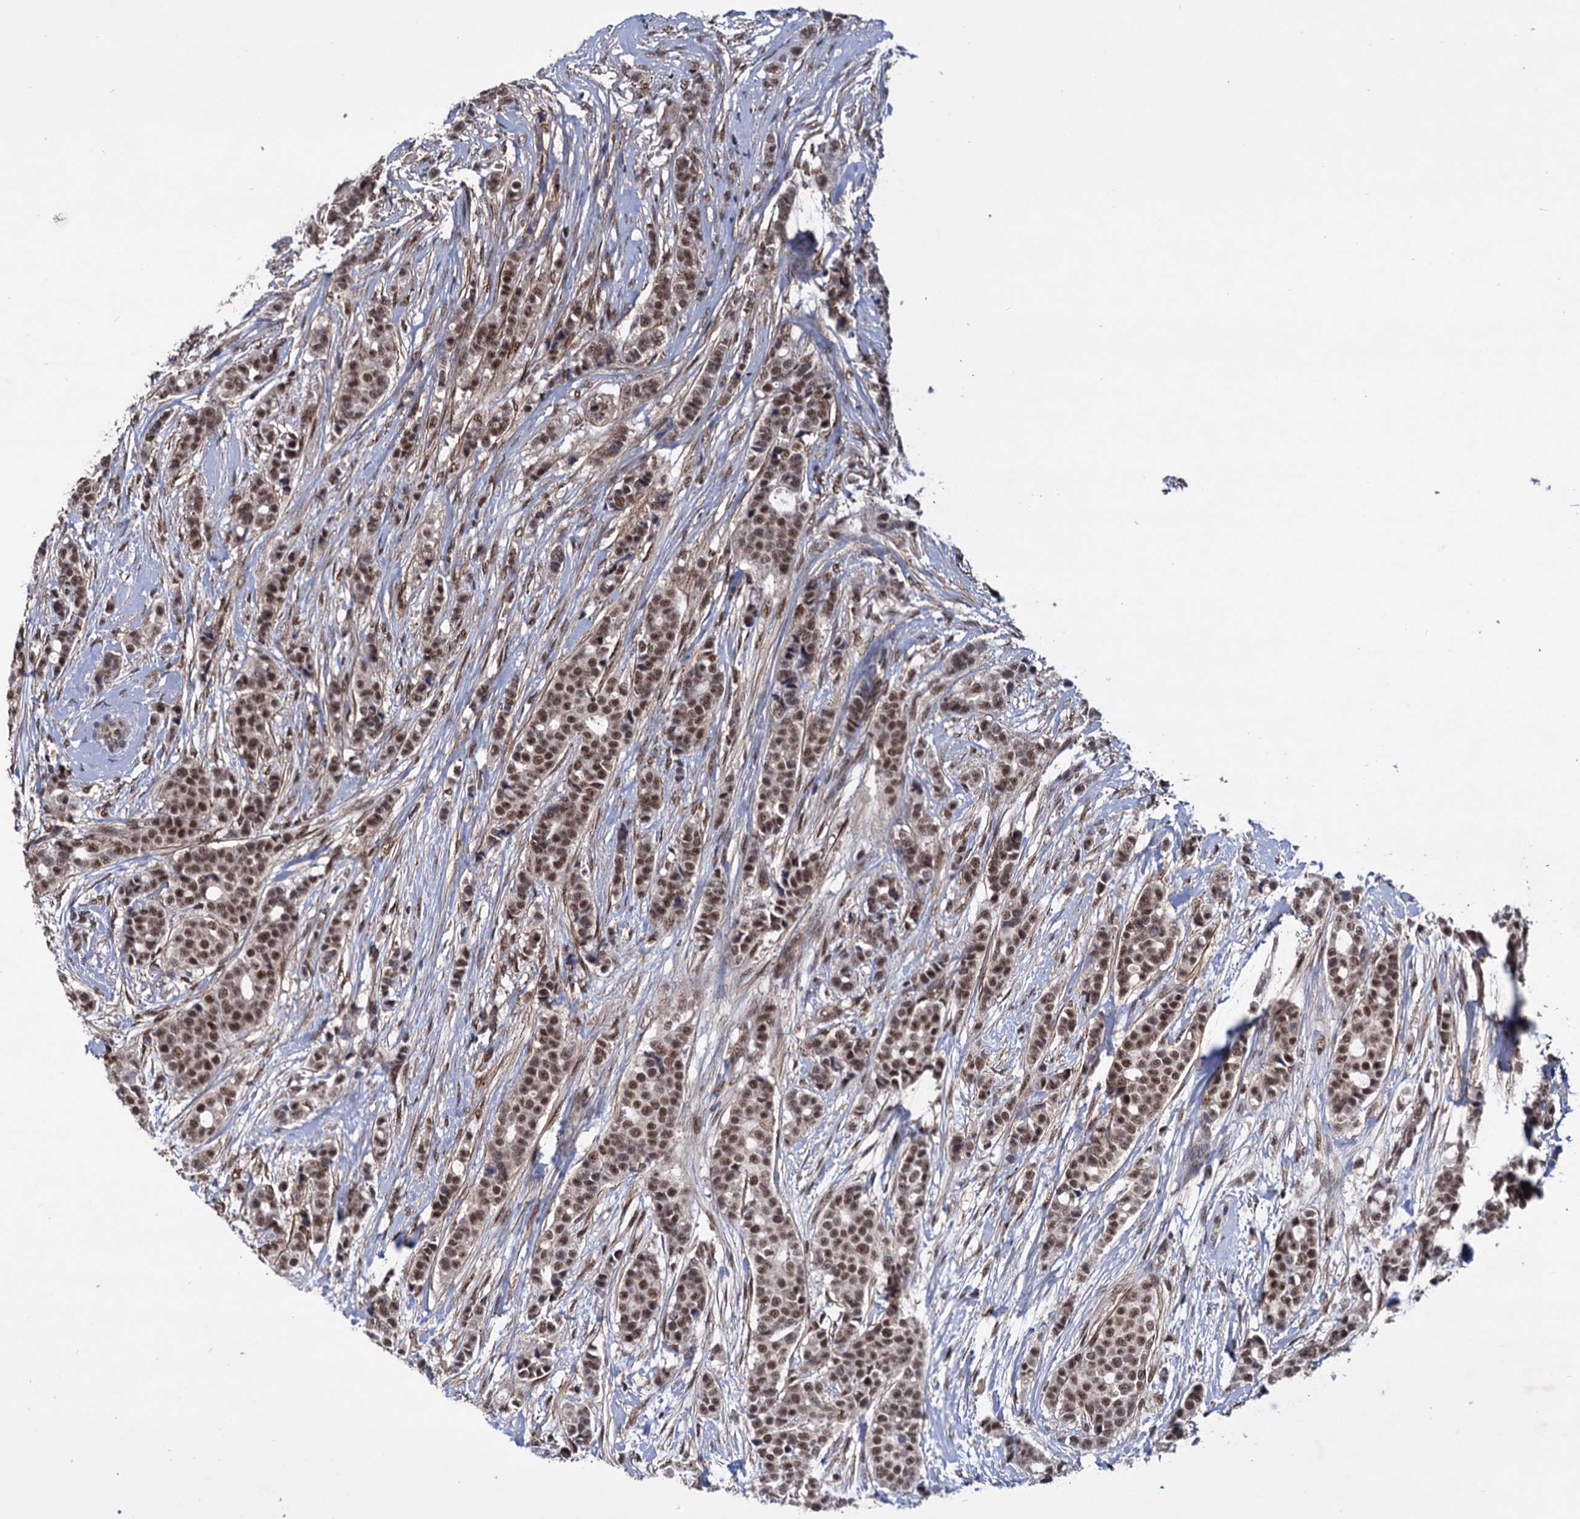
{"staining": {"intensity": "moderate", "quantity": ">75%", "location": "nuclear"}, "tissue": "breast cancer", "cell_type": "Tumor cells", "image_type": "cancer", "snomed": [{"axis": "morphology", "description": "Lobular carcinoma"}, {"axis": "topography", "description": "Breast"}], "caption": "About >75% of tumor cells in human breast cancer (lobular carcinoma) exhibit moderate nuclear protein positivity as visualized by brown immunohistochemical staining.", "gene": "TBC1D12", "patient": {"sex": "female", "age": 51}}